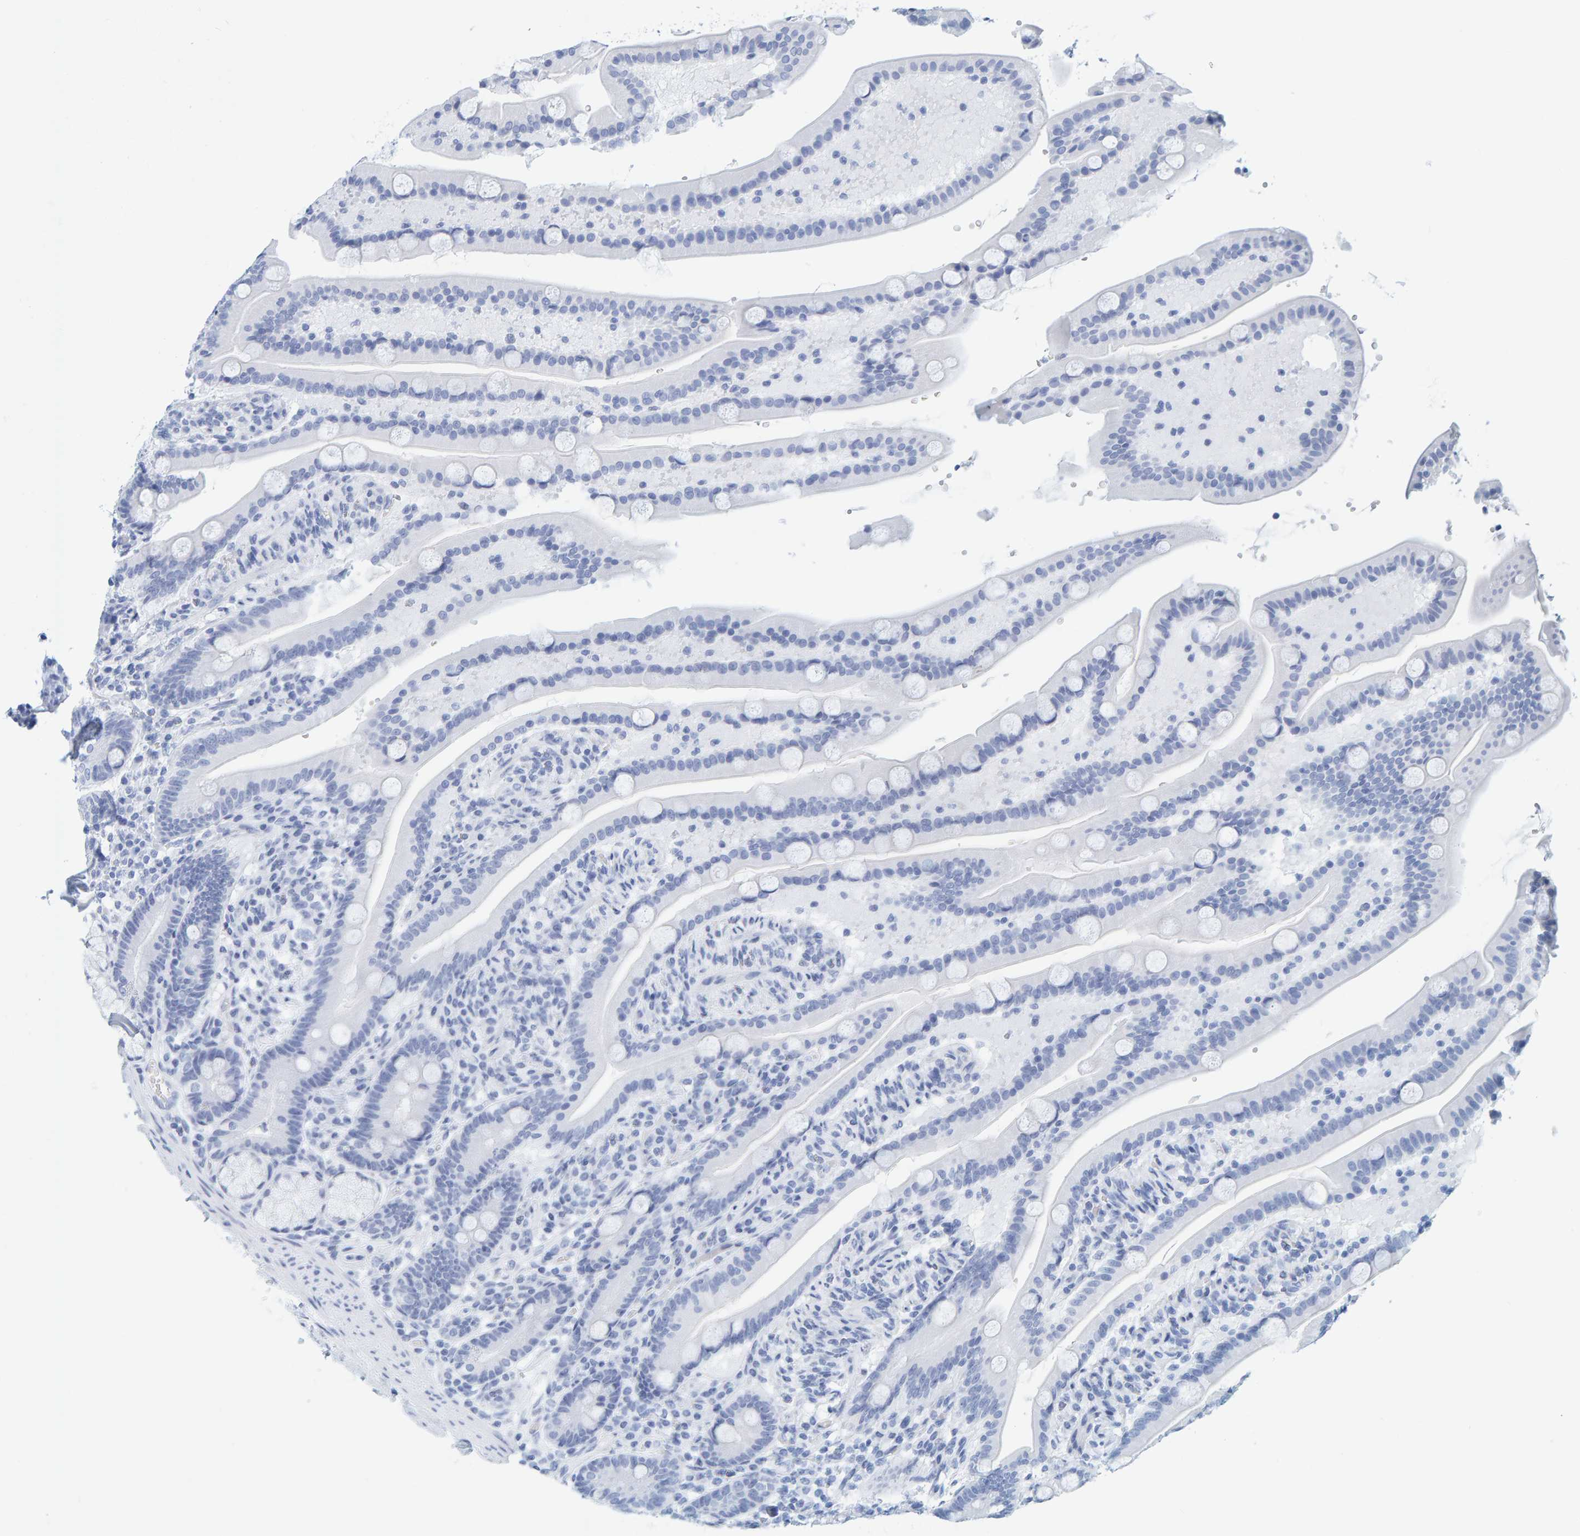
{"staining": {"intensity": "negative", "quantity": "none", "location": "none"}, "tissue": "duodenum", "cell_type": "Glandular cells", "image_type": "normal", "snomed": [{"axis": "morphology", "description": "Normal tissue, NOS"}, {"axis": "topography", "description": "Duodenum"}], "caption": "Micrograph shows no protein staining in glandular cells of unremarkable duodenum.", "gene": "SFTPC", "patient": {"sex": "male", "age": 54}}